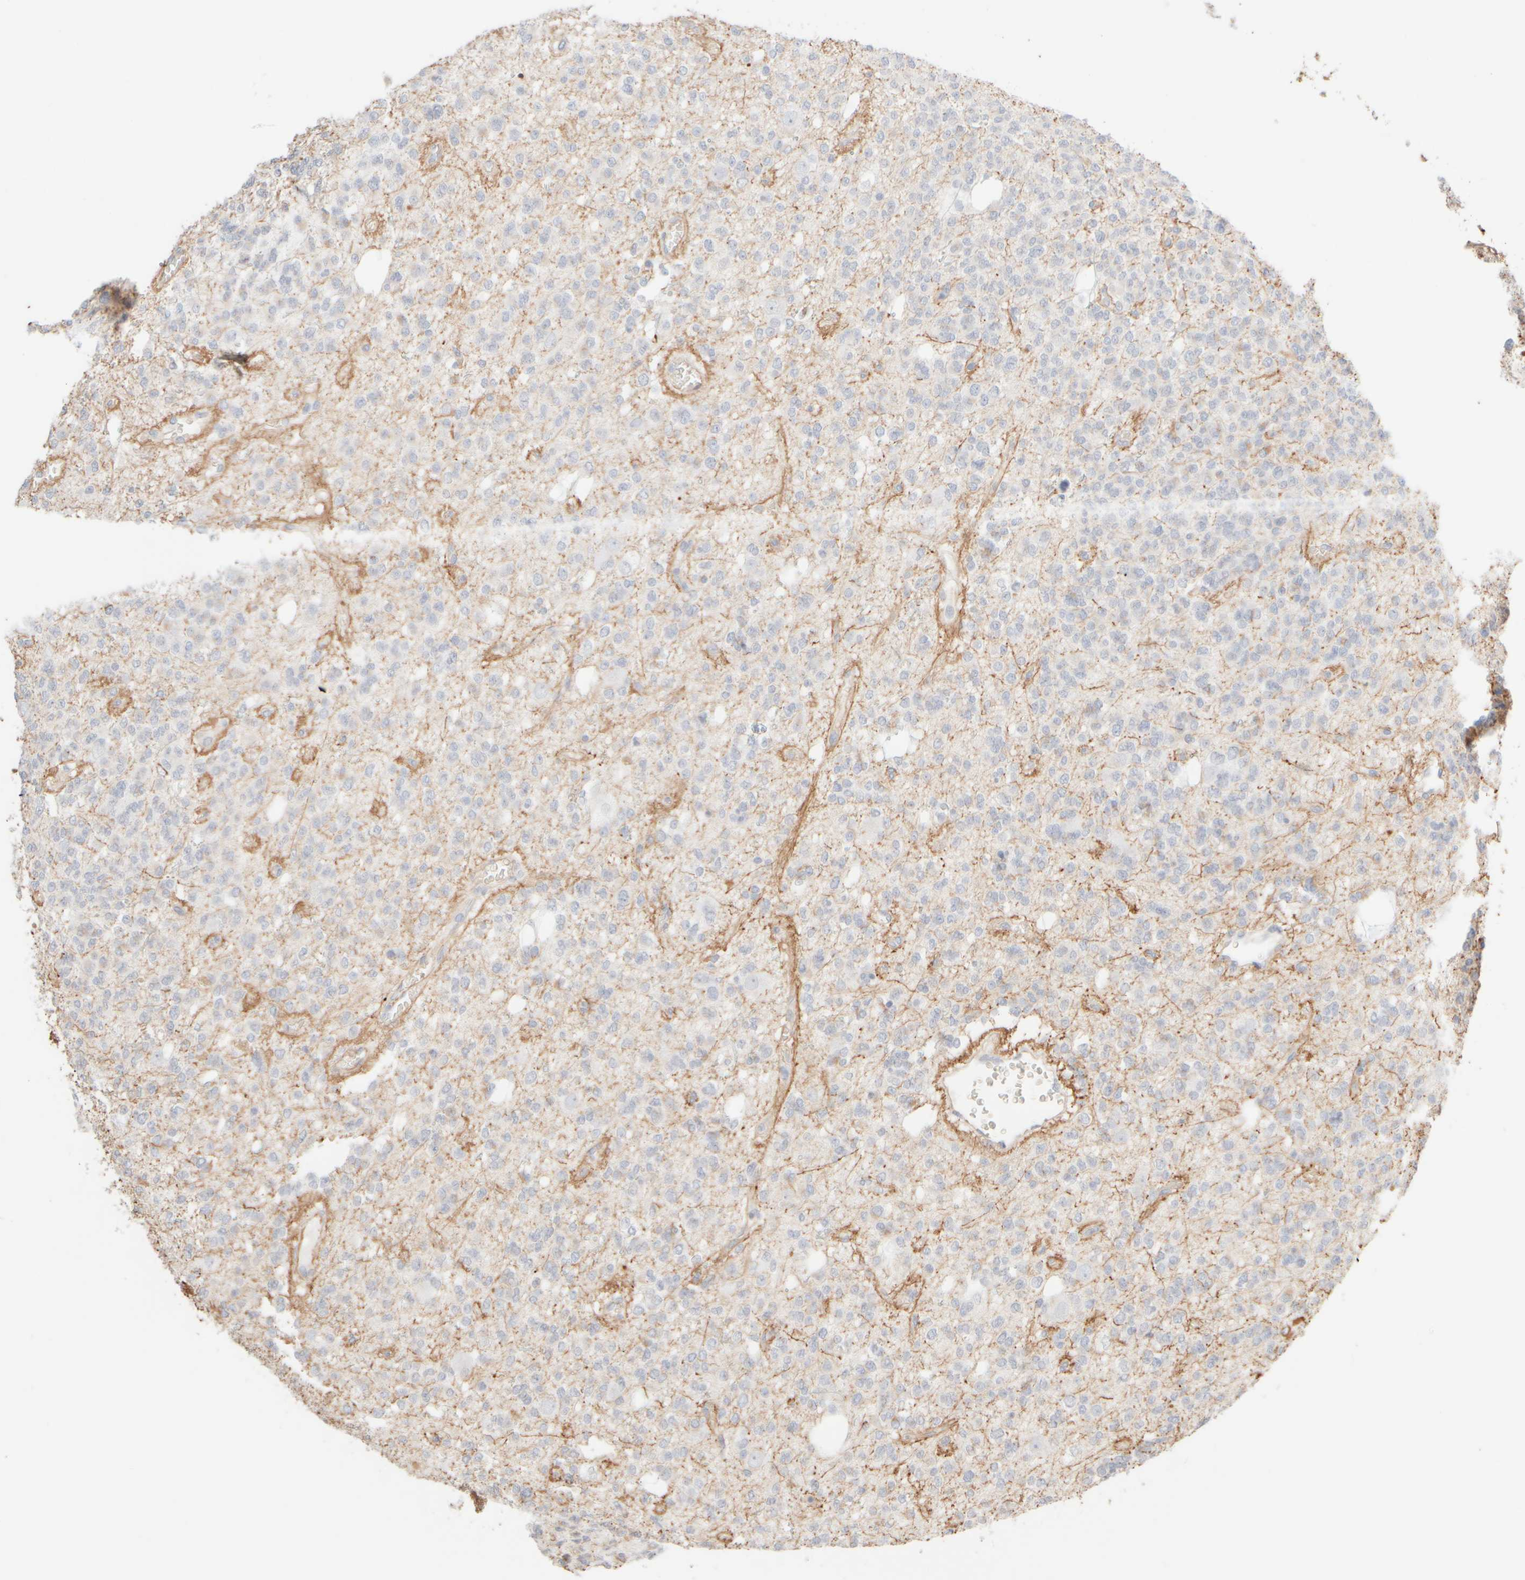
{"staining": {"intensity": "negative", "quantity": "none", "location": "none"}, "tissue": "glioma", "cell_type": "Tumor cells", "image_type": "cancer", "snomed": [{"axis": "morphology", "description": "Glioma, malignant, Low grade"}, {"axis": "topography", "description": "Brain"}], "caption": "IHC micrograph of glioma stained for a protein (brown), which displays no expression in tumor cells.", "gene": "KRT15", "patient": {"sex": "male", "age": 38}}